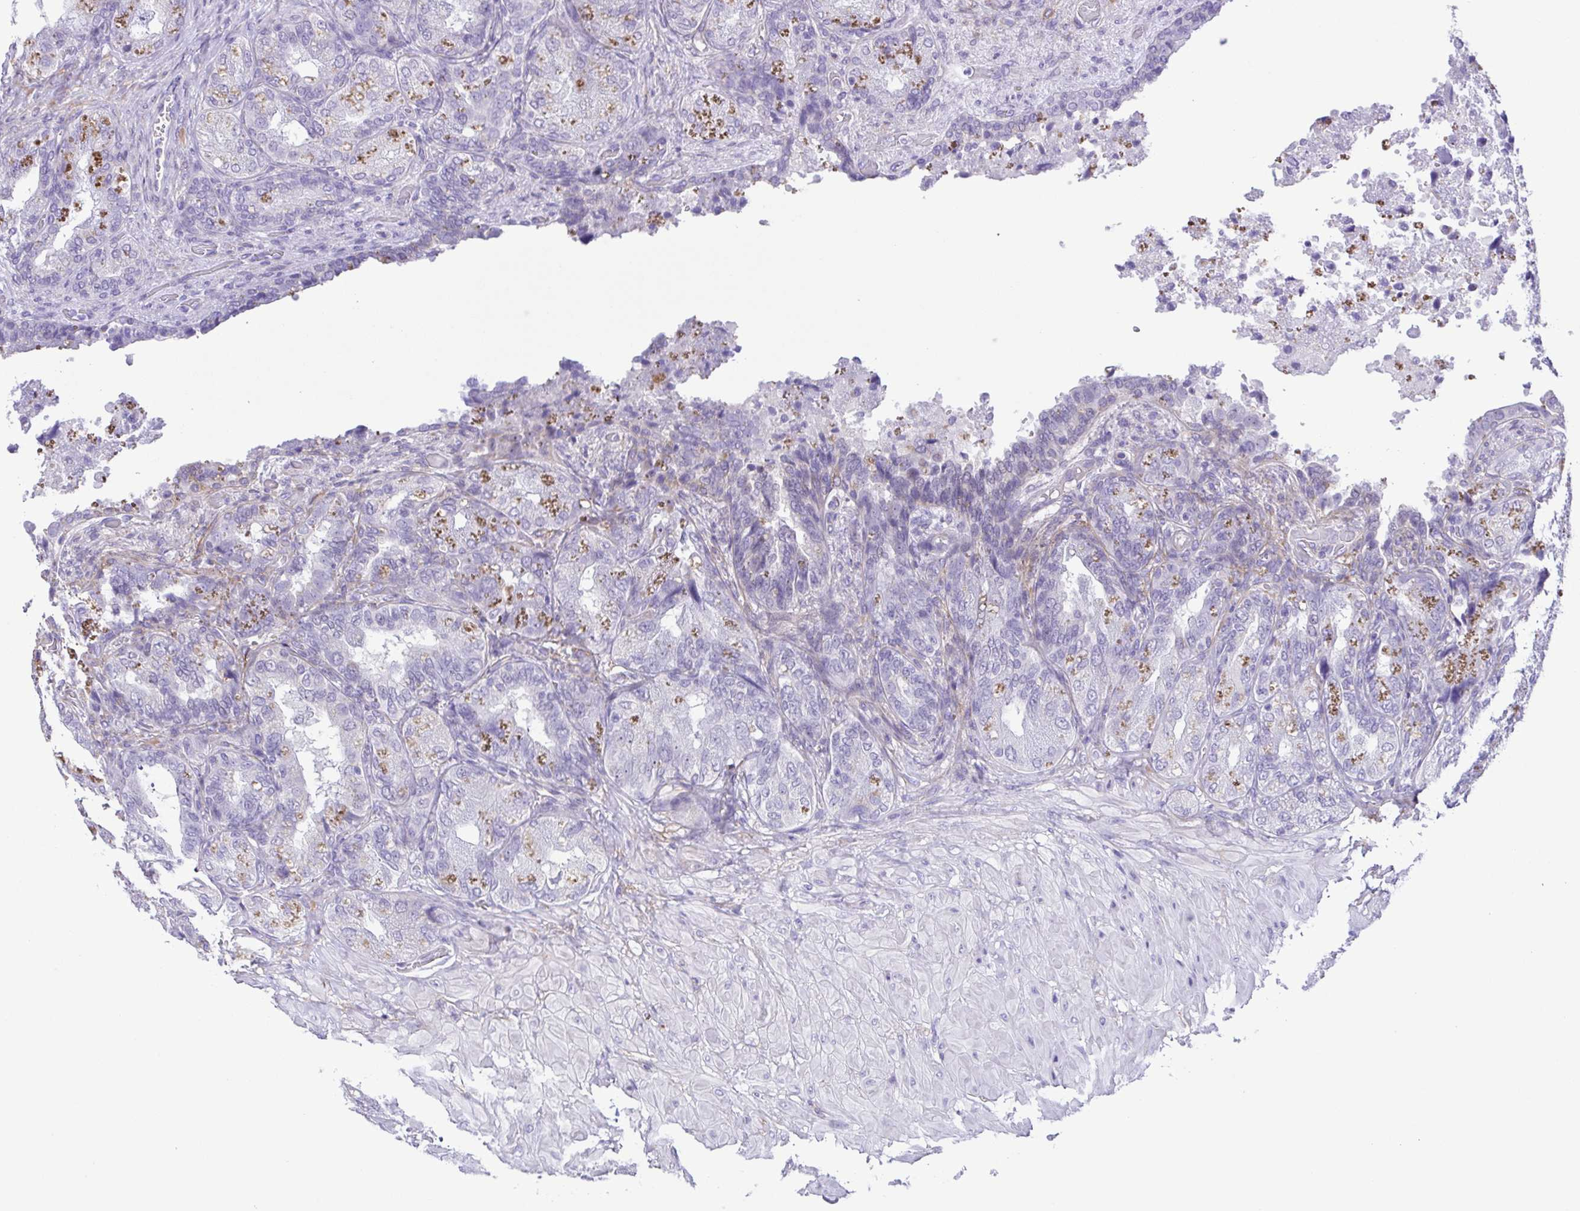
{"staining": {"intensity": "negative", "quantity": "none", "location": "none"}, "tissue": "seminal vesicle", "cell_type": "Glandular cells", "image_type": "normal", "snomed": [{"axis": "morphology", "description": "Normal tissue, NOS"}, {"axis": "topography", "description": "Seminal veicle"}], "caption": "This micrograph is of benign seminal vesicle stained with immunohistochemistry to label a protein in brown with the nuclei are counter-stained blue. There is no positivity in glandular cells.", "gene": "DCLK2", "patient": {"sex": "male", "age": 57}}